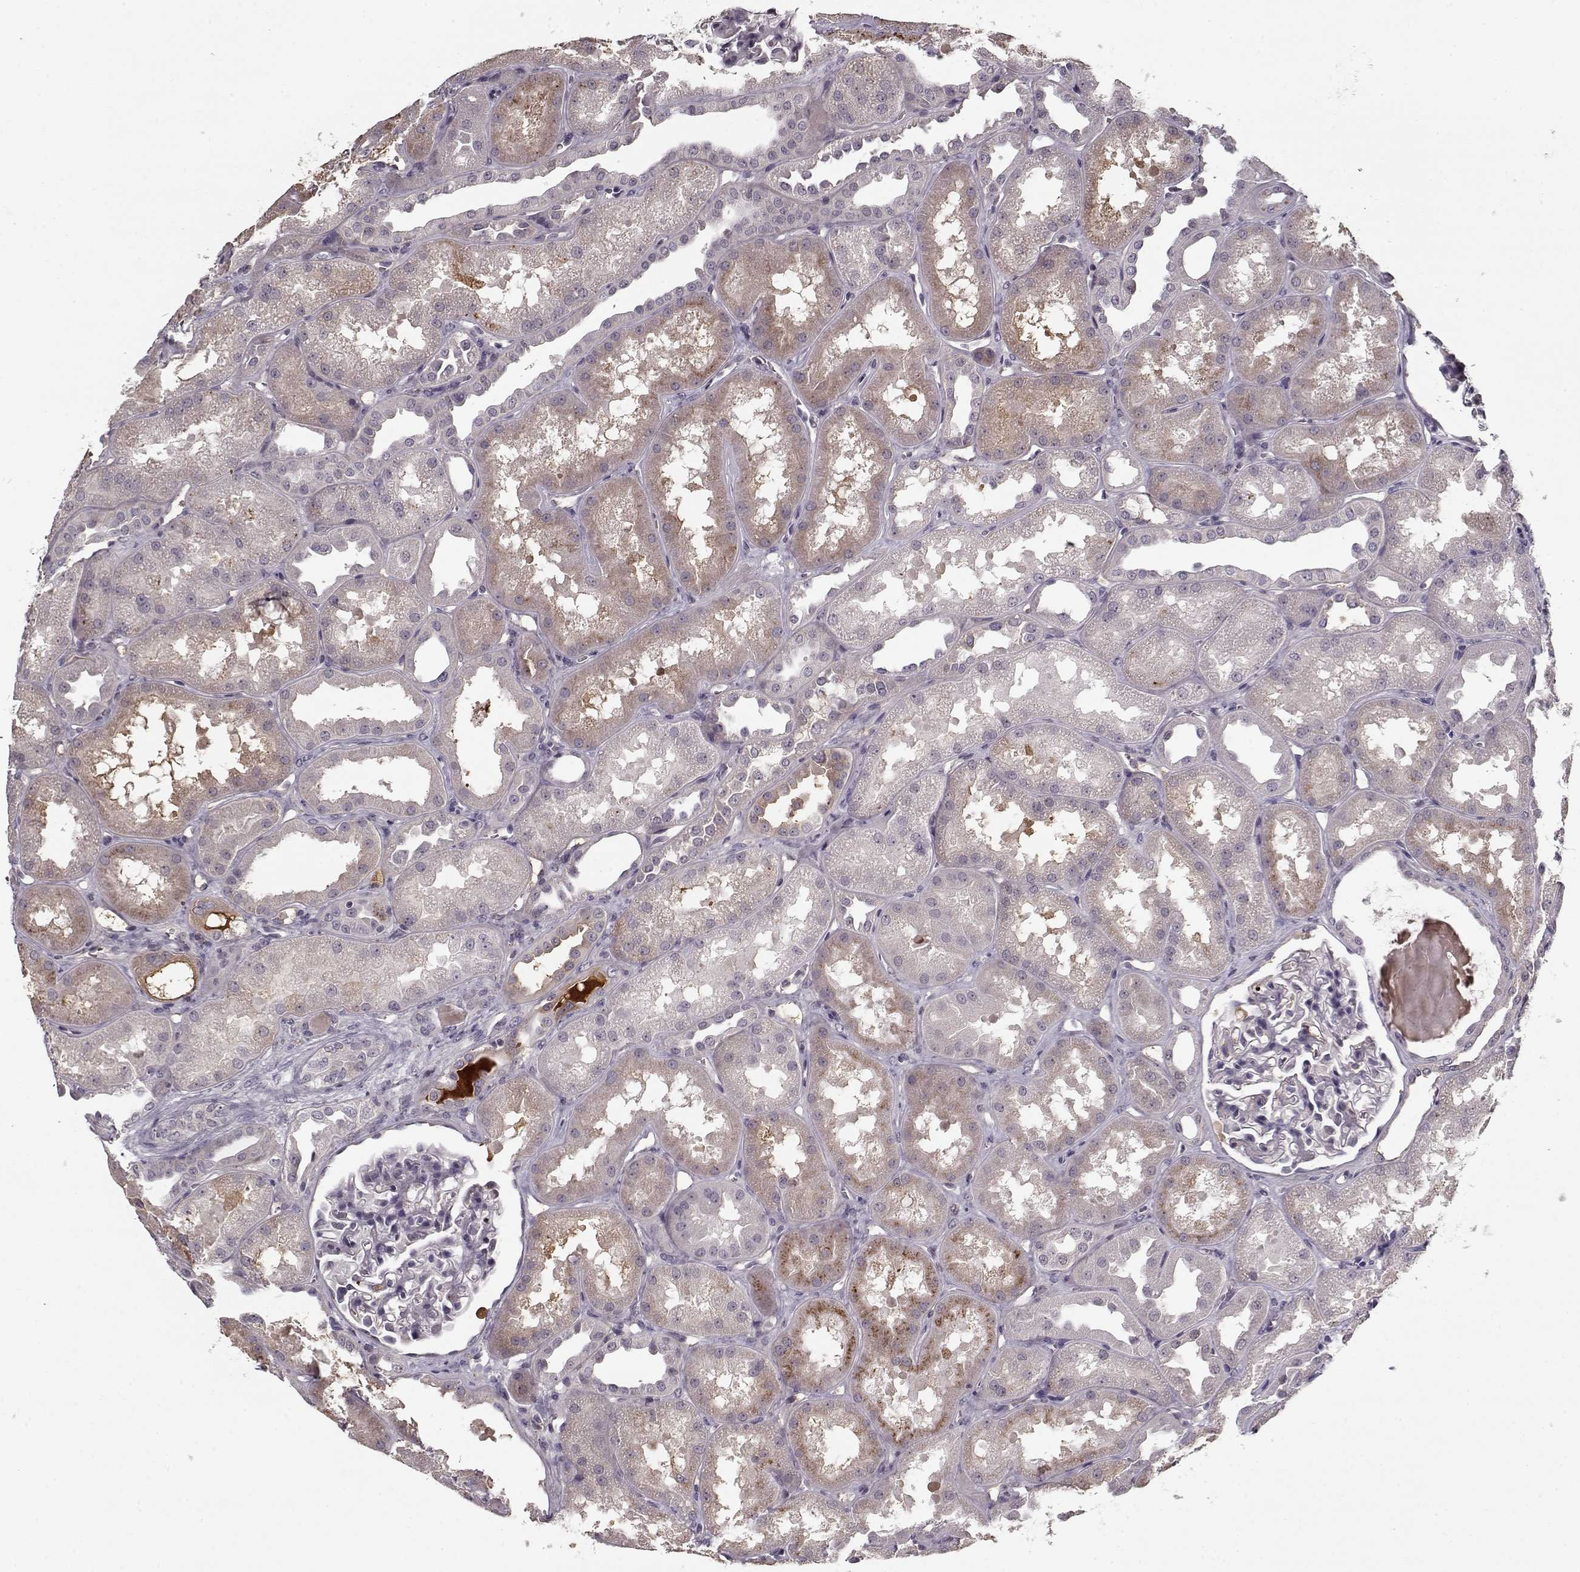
{"staining": {"intensity": "negative", "quantity": "none", "location": "none"}, "tissue": "kidney", "cell_type": "Cells in glomeruli", "image_type": "normal", "snomed": [{"axis": "morphology", "description": "Normal tissue, NOS"}, {"axis": "topography", "description": "Kidney"}], "caption": "A histopathology image of human kidney is negative for staining in cells in glomeruli.", "gene": "AFM", "patient": {"sex": "male", "age": 61}}